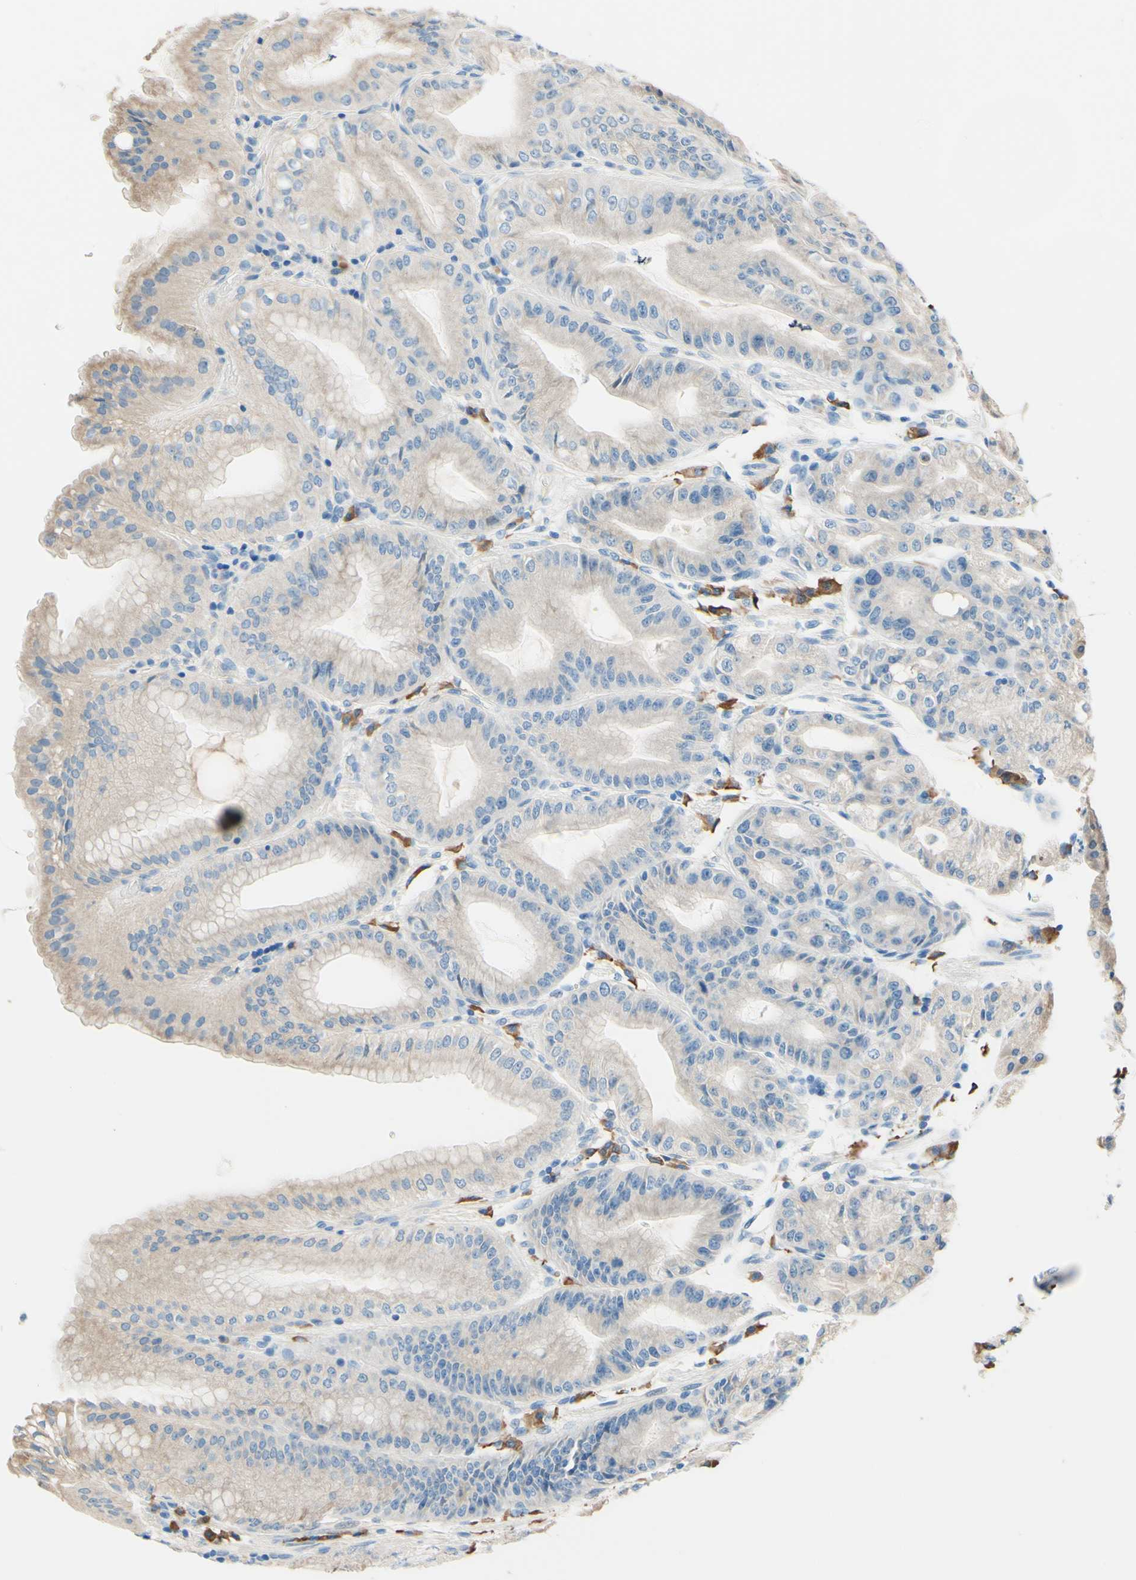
{"staining": {"intensity": "weak", "quantity": "25%-75%", "location": "cytoplasmic/membranous"}, "tissue": "stomach", "cell_type": "Glandular cells", "image_type": "normal", "snomed": [{"axis": "morphology", "description": "Normal tissue, NOS"}, {"axis": "topography", "description": "Stomach, lower"}], "caption": "A brown stain highlights weak cytoplasmic/membranous staining of a protein in glandular cells of normal stomach. (DAB (3,3'-diaminobenzidine) IHC, brown staining for protein, blue staining for nuclei).", "gene": "PASD1", "patient": {"sex": "male", "age": 71}}